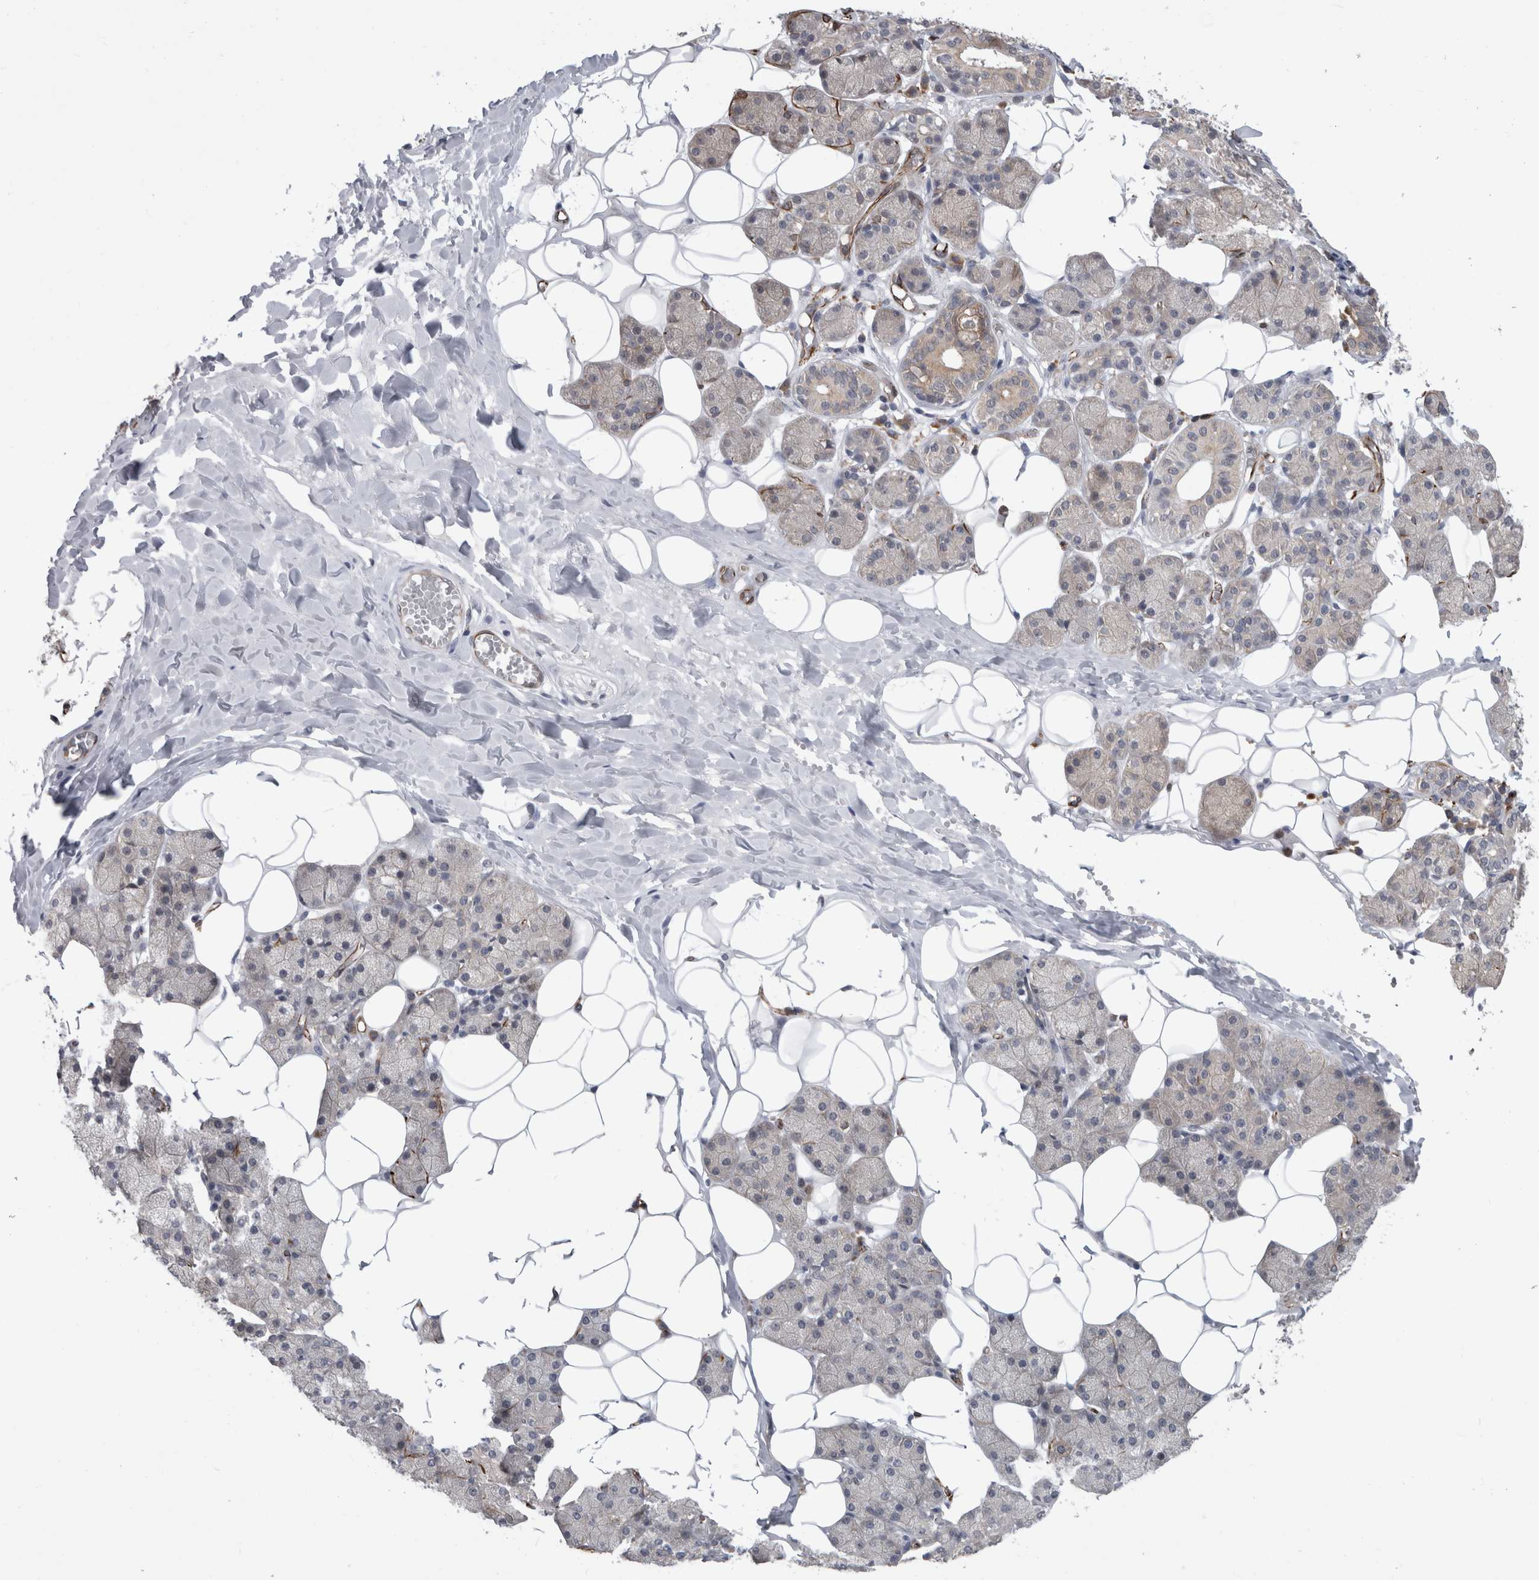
{"staining": {"intensity": "weak", "quantity": "<25%", "location": "cytoplasmic/membranous"}, "tissue": "salivary gland", "cell_type": "Glandular cells", "image_type": "normal", "snomed": [{"axis": "morphology", "description": "Normal tissue, NOS"}, {"axis": "topography", "description": "Salivary gland"}], "caption": "IHC of normal salivary gland exhibits no expression in glandular cells.", "gene": "FAM83H", "patient": {"sex": "female", "age": 33}}